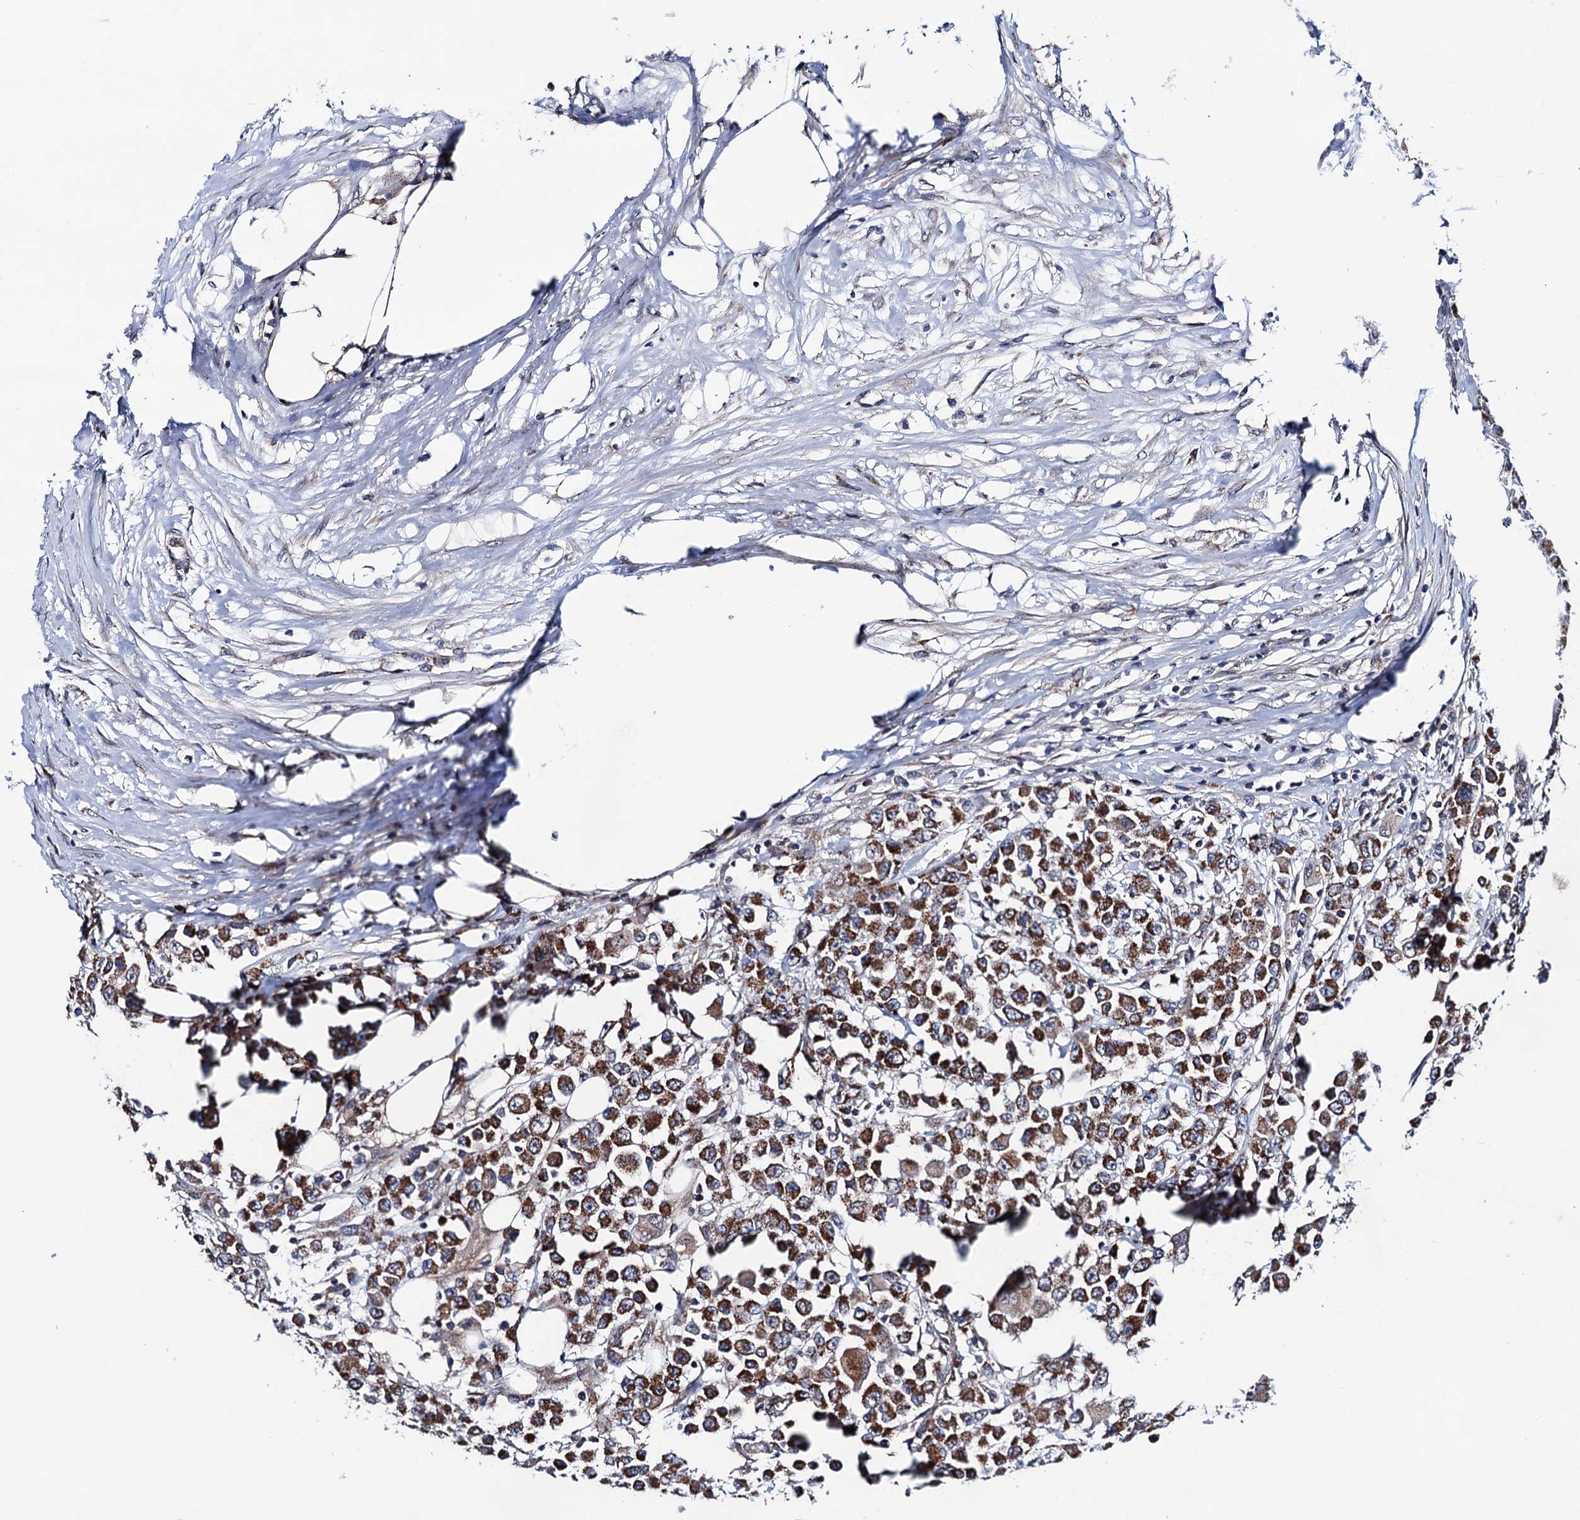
{"staining": {"intensity": "moderate", "quantity": ">75%", "location": "cytoplasmic/membranous"}, "tissue": "colorectal cancer", "cell_type": "Tumor cells", "image_type": "cancer", "snomed": [{"axis": "morphology", "description": "Adenocarcinoma, NOS"}, {"axis": "topography", "description": "Colon"}], "caption": "Protein expression by immunohistochemistry displays moderate cytoplasmic/membranous expression in about >75% of tumor cells in adenocarcinoma (colorectal).", "gene": "PTCD3", "patient": {"sex": "male", "age": 51}}